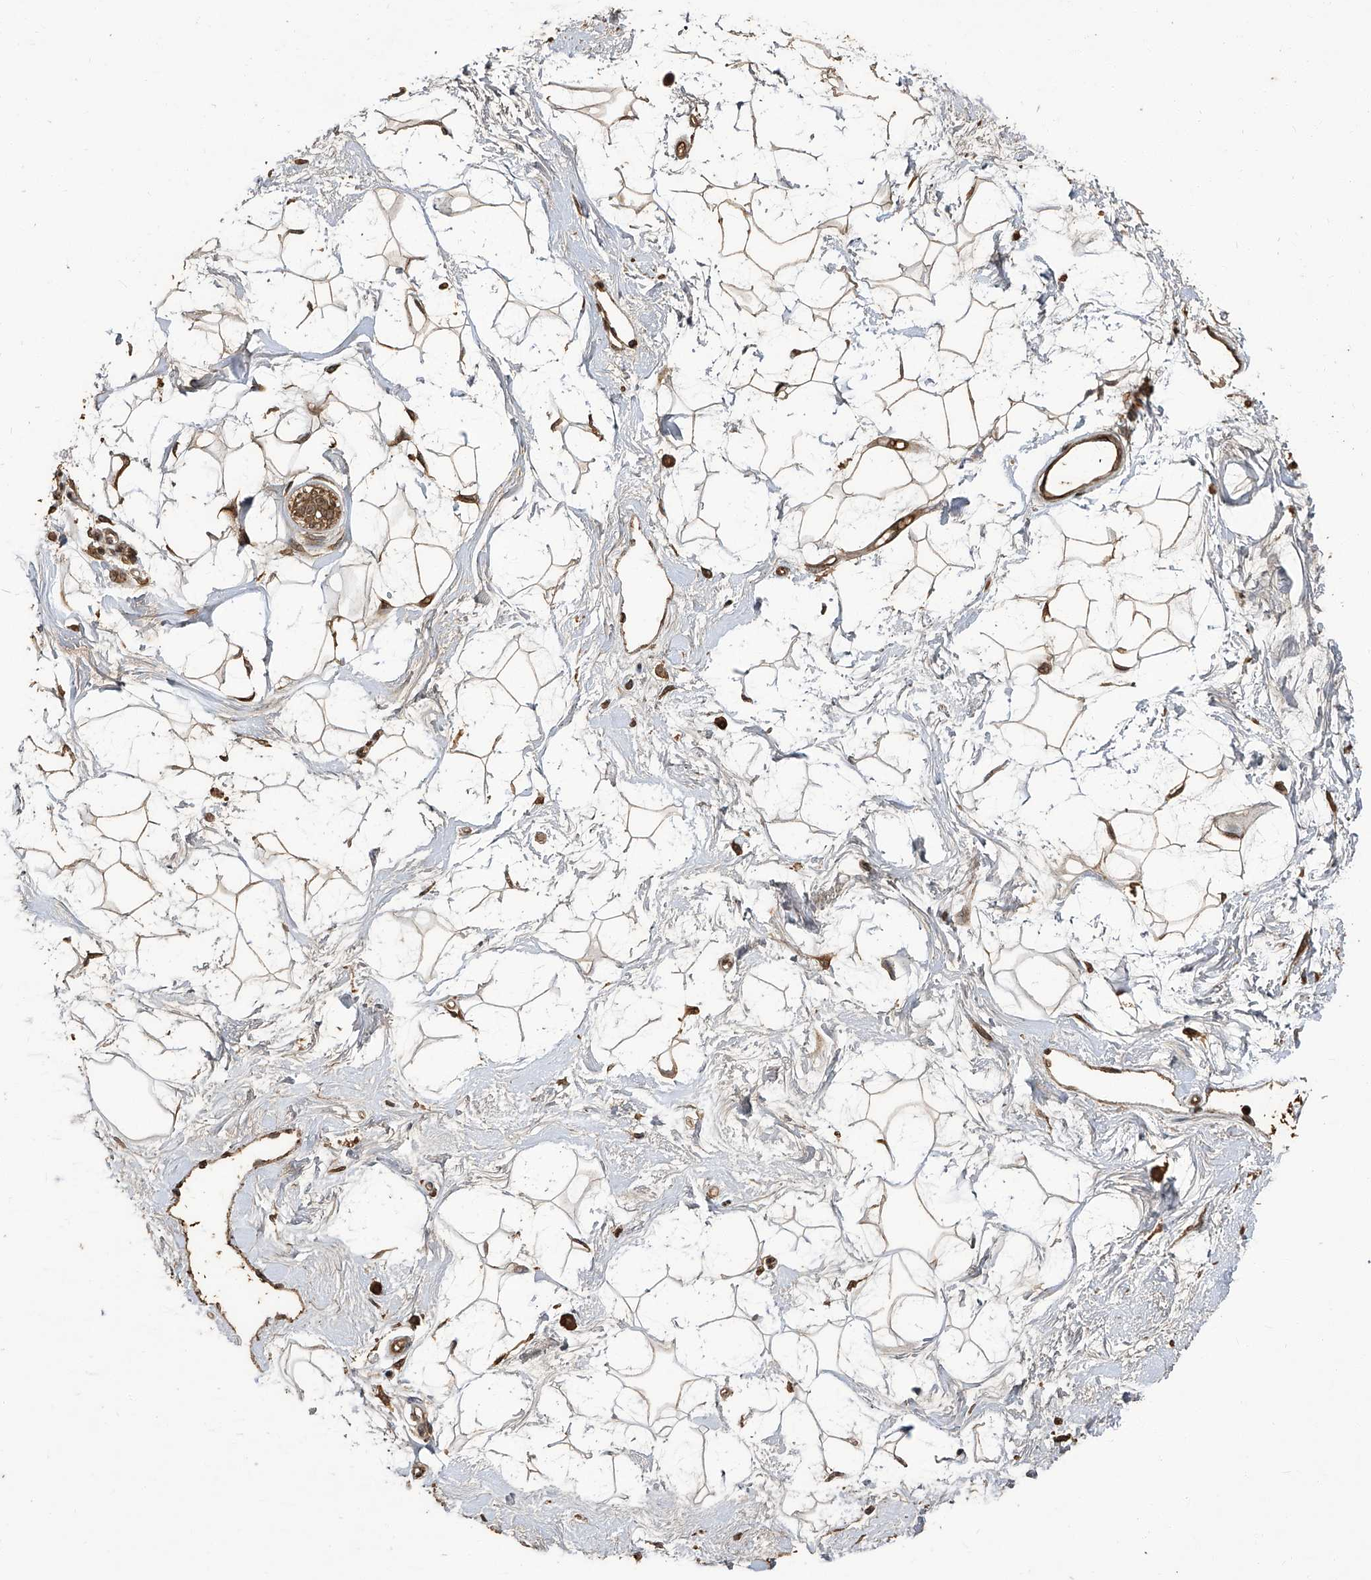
{"staining": {"intensity": "weak", "quantity": "25%-75%", "location": "cytoplasmic/membranous,nuclear"}, "tissue": "breast", "cell_type": "Adipocytes", "image_type": "normal", "snomed": [{"axis": "morphology", "description": "Normal tissue, NOS"}, {"axis": "topography", "description": "Breast"}], "caption": "Immunohistochemical staining of normal breast shows low levels of weak cytoplasmic/membranous,nuclear staining in about 25%-75% of adipocytes. (brown staining indicates protein expression, while blue staining denotes nuclei).", "gene": "GPR132", "patient": {"sex": "female", "age": 45}}